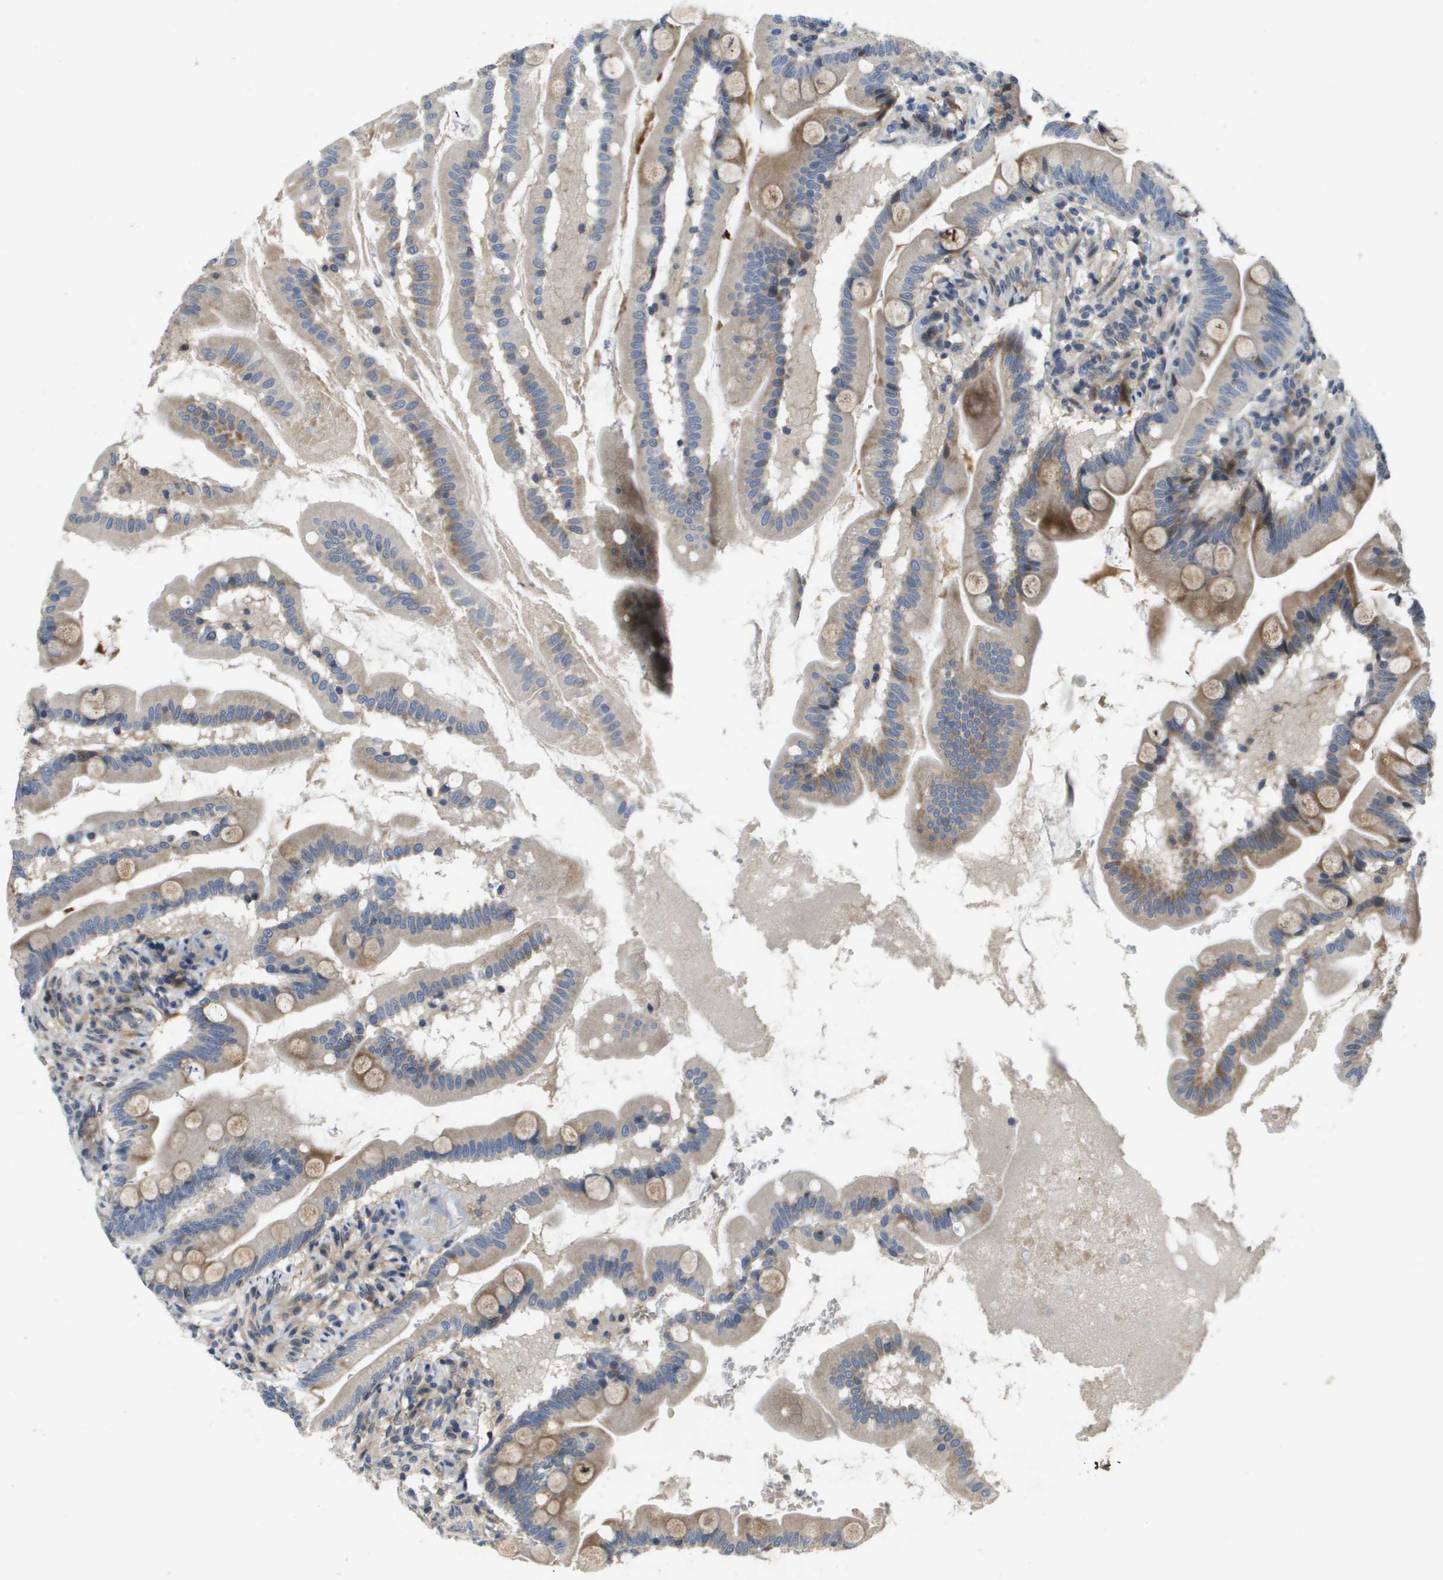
{"staining": {"intensity": "moderate", "quantity": "25%-75%", "location": "cytoplasmic/membranous"}, "tissue": "small intestine", "cell_type": "Glandular cells", "image_type": "normal", "snomed": [{"axis": "morphology", "description": "Normal tissue, NOS"}, {"axis": "topography", "description": "Small intestine"}], "caption": "This is an image of IHC staining of benign small intestine, which shows moderate staining in the cytoplasmic/membranous of glandular cells.", "gene": "SCN4B", "patient": {"sex": "female", "age": 56}}